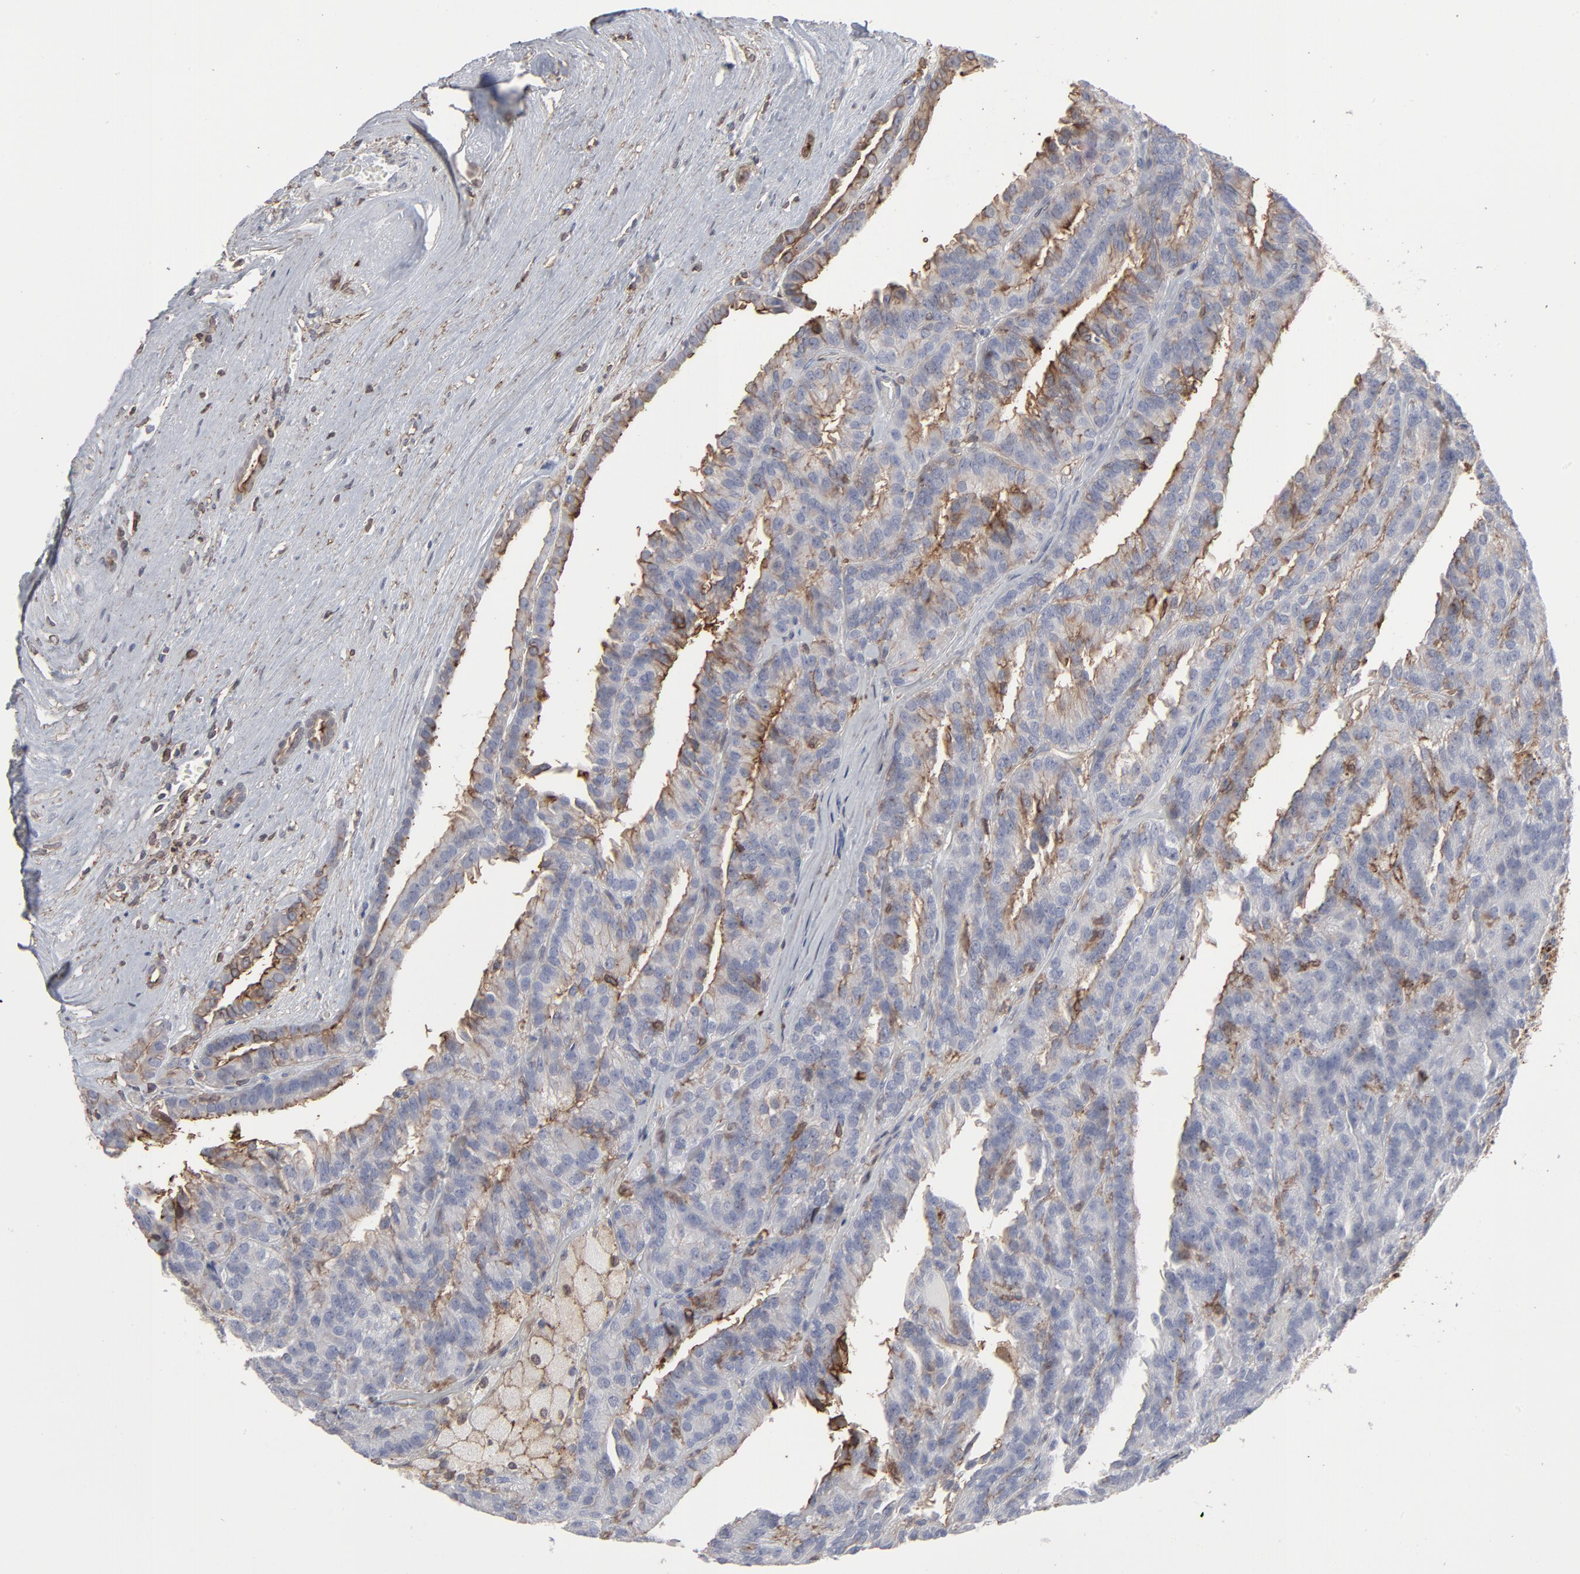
{"staining": {"intensity": "weak", "quantity": "25%-75%", "location": "cytoplasmic/membranous"}, "tissue": "renal cancer", "cell_type": "Tumor cells", "image_type": "cancer", "snomed": [{"axis": "morphology", "description": "Adenocarcinoma, NOS"}, {"axis": "topography", "description": "Kidney"}], "caption": "Immunohistochemistry micrograph of human adenocarcinoma (renal) stained for a protein (brown), which exhibits low levels of weak cytoplasmic/membranous positivity in approximately 25%-75% of tumor cells.", "gene": "ANXA5", "patient": {"sex": "male", "age": 46}}